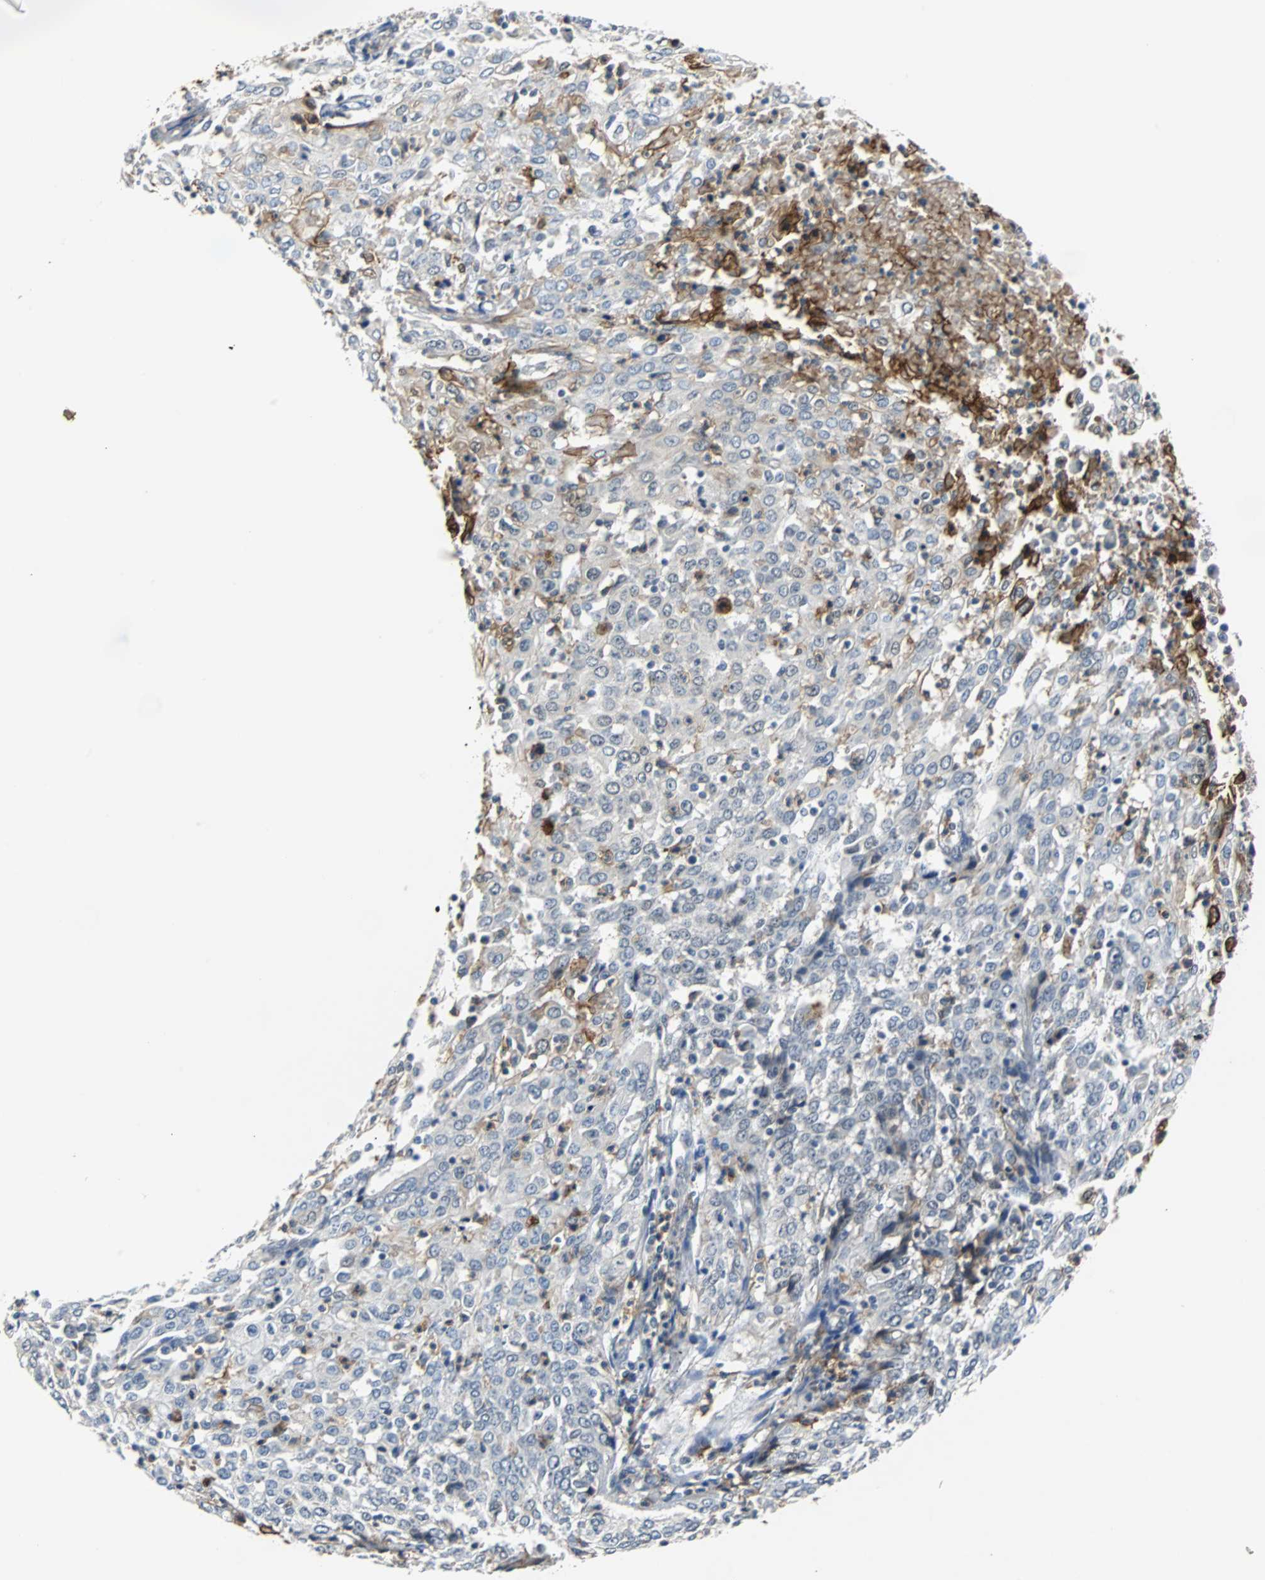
{"staining": {"intensity": "moderate", "quantity": "<25%", "location": "cytoplasmic/membranous,nuclear"}, "tissue": "cervical cancer", "cell_type": "Tumor cells", "image_type": "cancer", "snomed": [{"axis": "morphology", "description": "Squamous cell carcinoma, NOS"}, {"axis": "topography", "description": "Cervix"}], "caption": "Brown immunohistochemical staining in human squamous cell carcinoma (cervical) reveals moderate cytoplasmic/membranous and nuclear positivity in about <25% of tumor cells.", "gene": "SIRT1", "patient": {"sex": "female", "age": 39}}